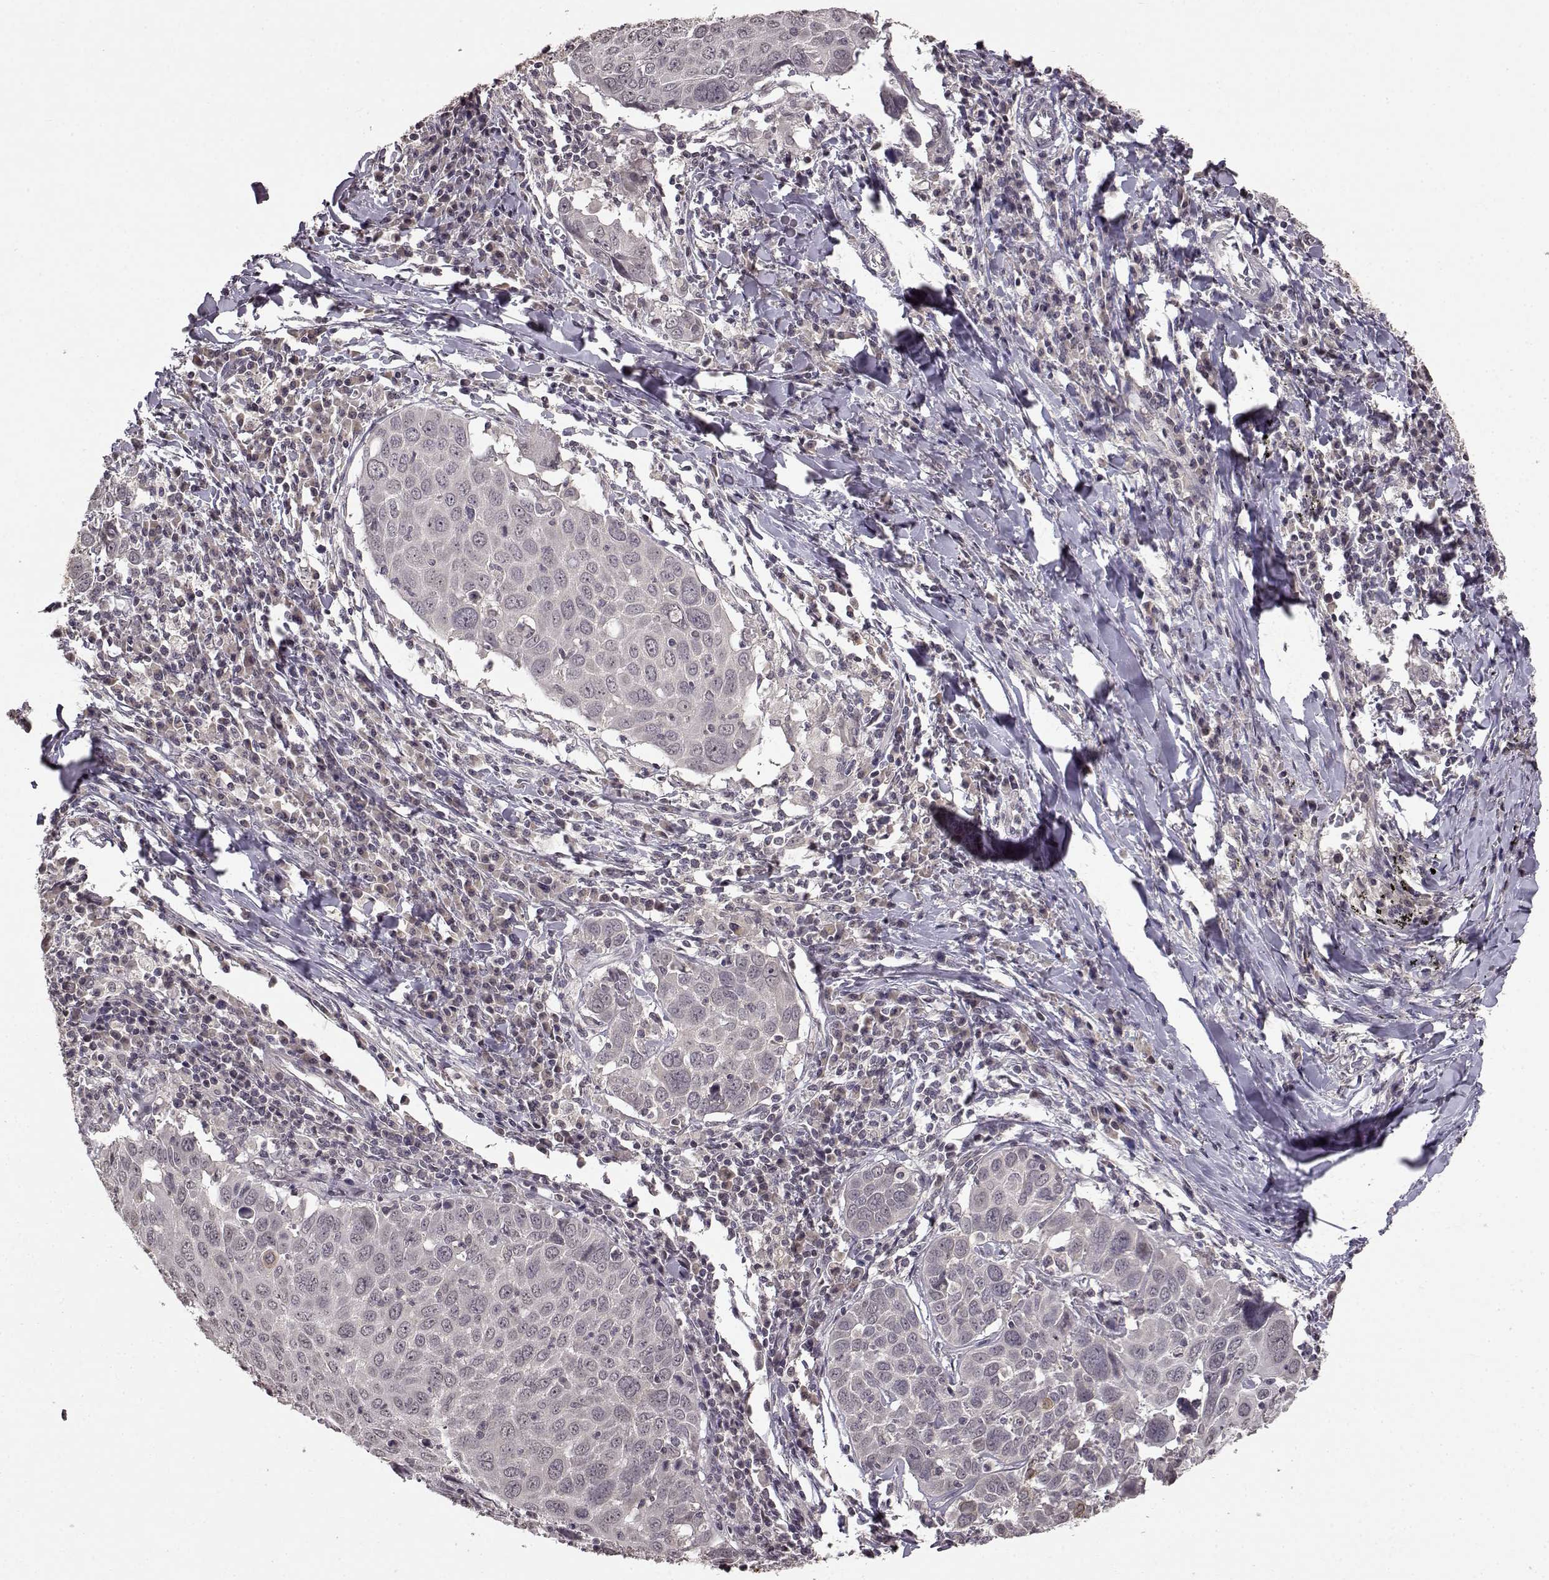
{"staining": {"intensity": "negative", "quantity": "none", "location": "none"}, "tissue": "lung cancer", "cell_type": "Tumor cells", "image_type": "cancer", "snomed": [{"axis": "morphology", "description": "Squamous cell carcinoma, NOS"}, {"axis": "topography", "description": "Lung"}], "caption": "Tumor cells are negative for brown protein staining in squamous cell carcinoma (lung).", "gene": "NTRK2", "patient": {"sex": "male", "age": 57}}